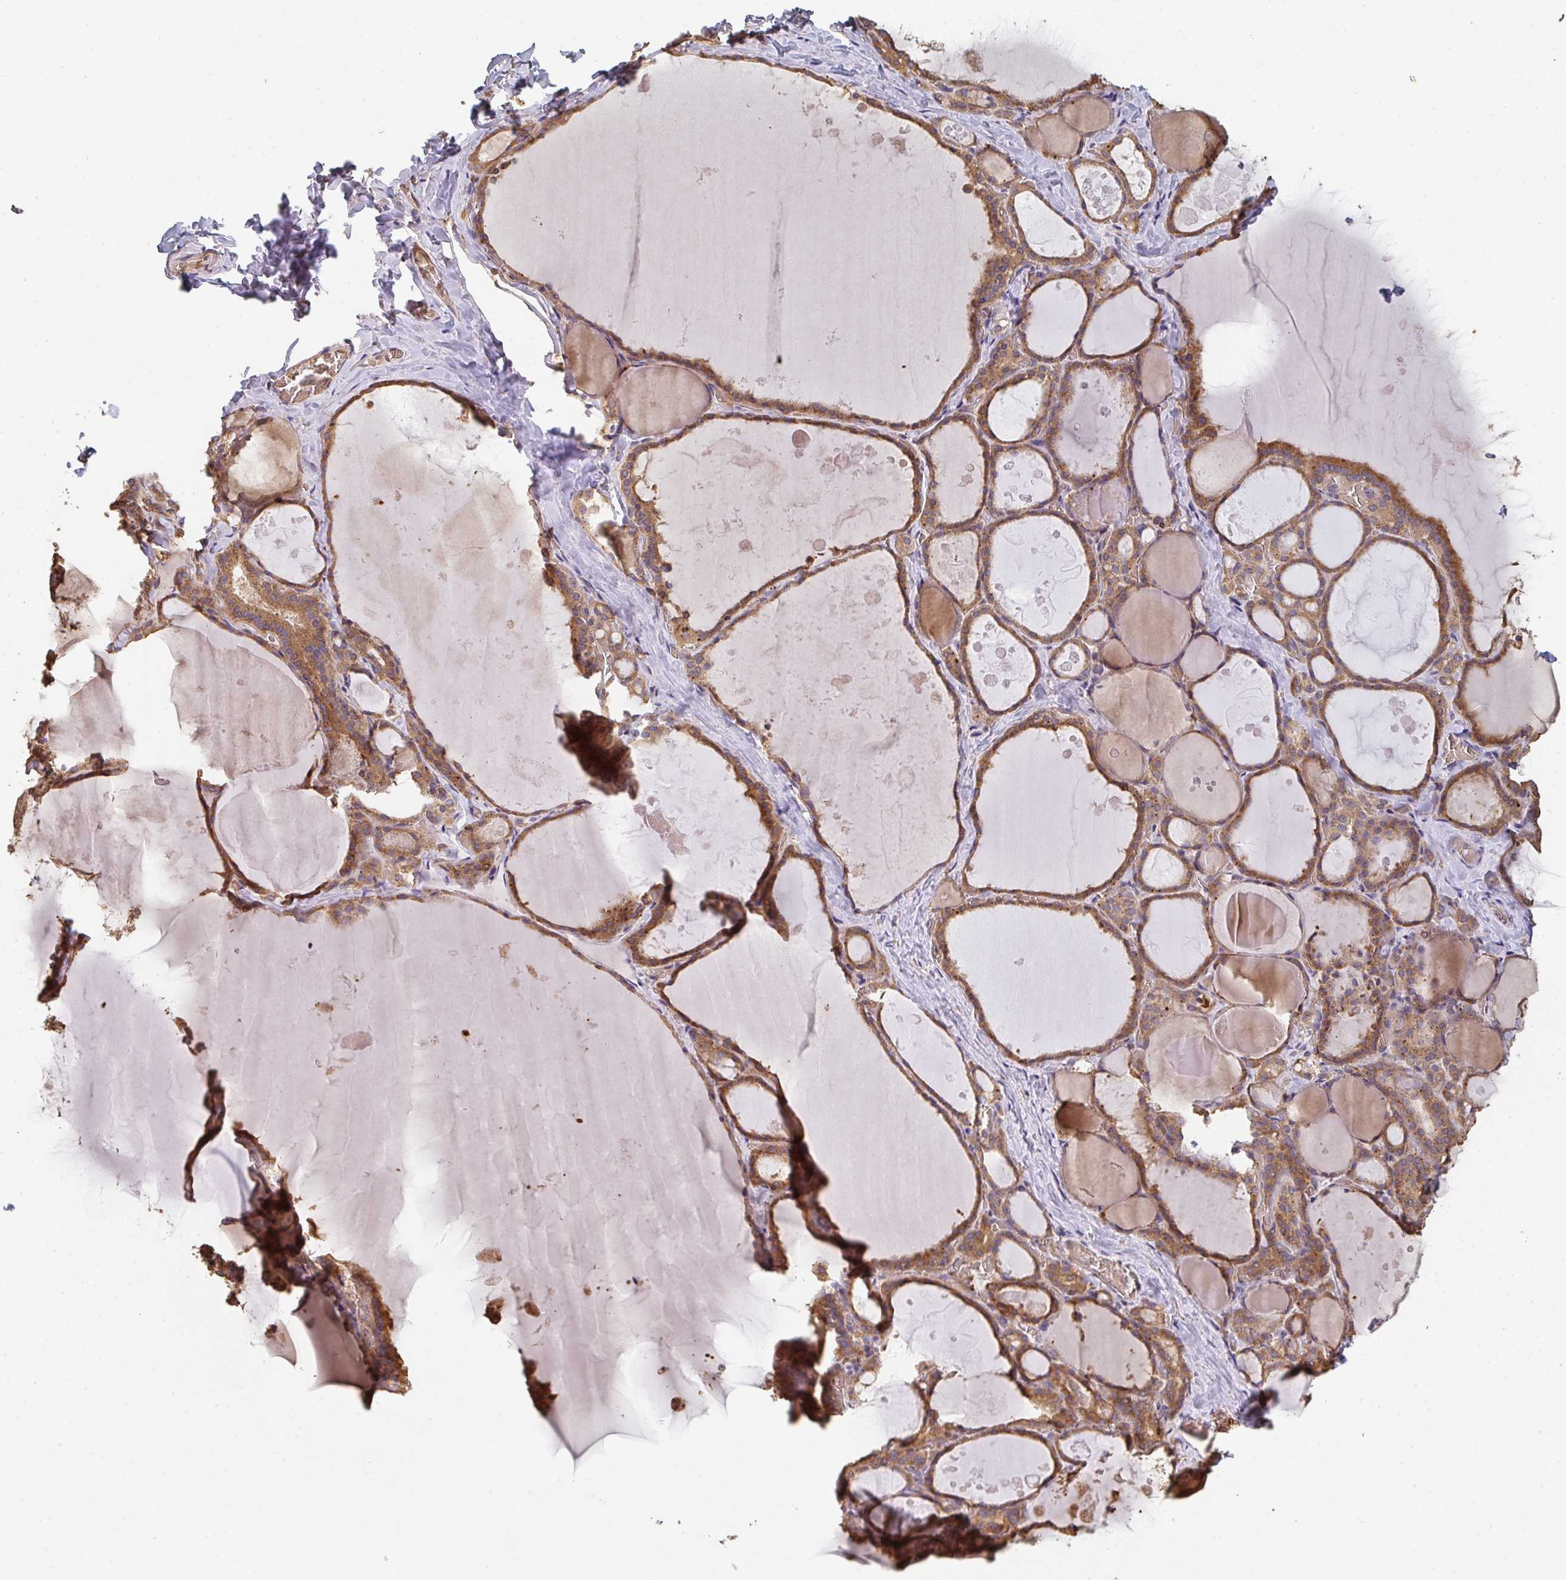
{"staining": {"intensity": "moderate", "quantity": ">75%", "location": "cytoplasmic/membranous"}, "tissue": "thyroid gland", "cell_type": "Glandular cells", "image_type": "normal", "snomed": [{"axis": "morphology", "description": "Normal tissue, NOS"}, {"axis": "topography", "description": "Thyroid gland"}], "caption": "Immunohistochemistry (IHC) (DAB (3,3'-diaminobenzidine)) staining of unremarkable human thyroid gland displays moderate cytoplasmic/membranous protein positivity in approximately >75% of glandular cells.", "gene": "POLG", "patient": {"sex": "male", "age": 56}}